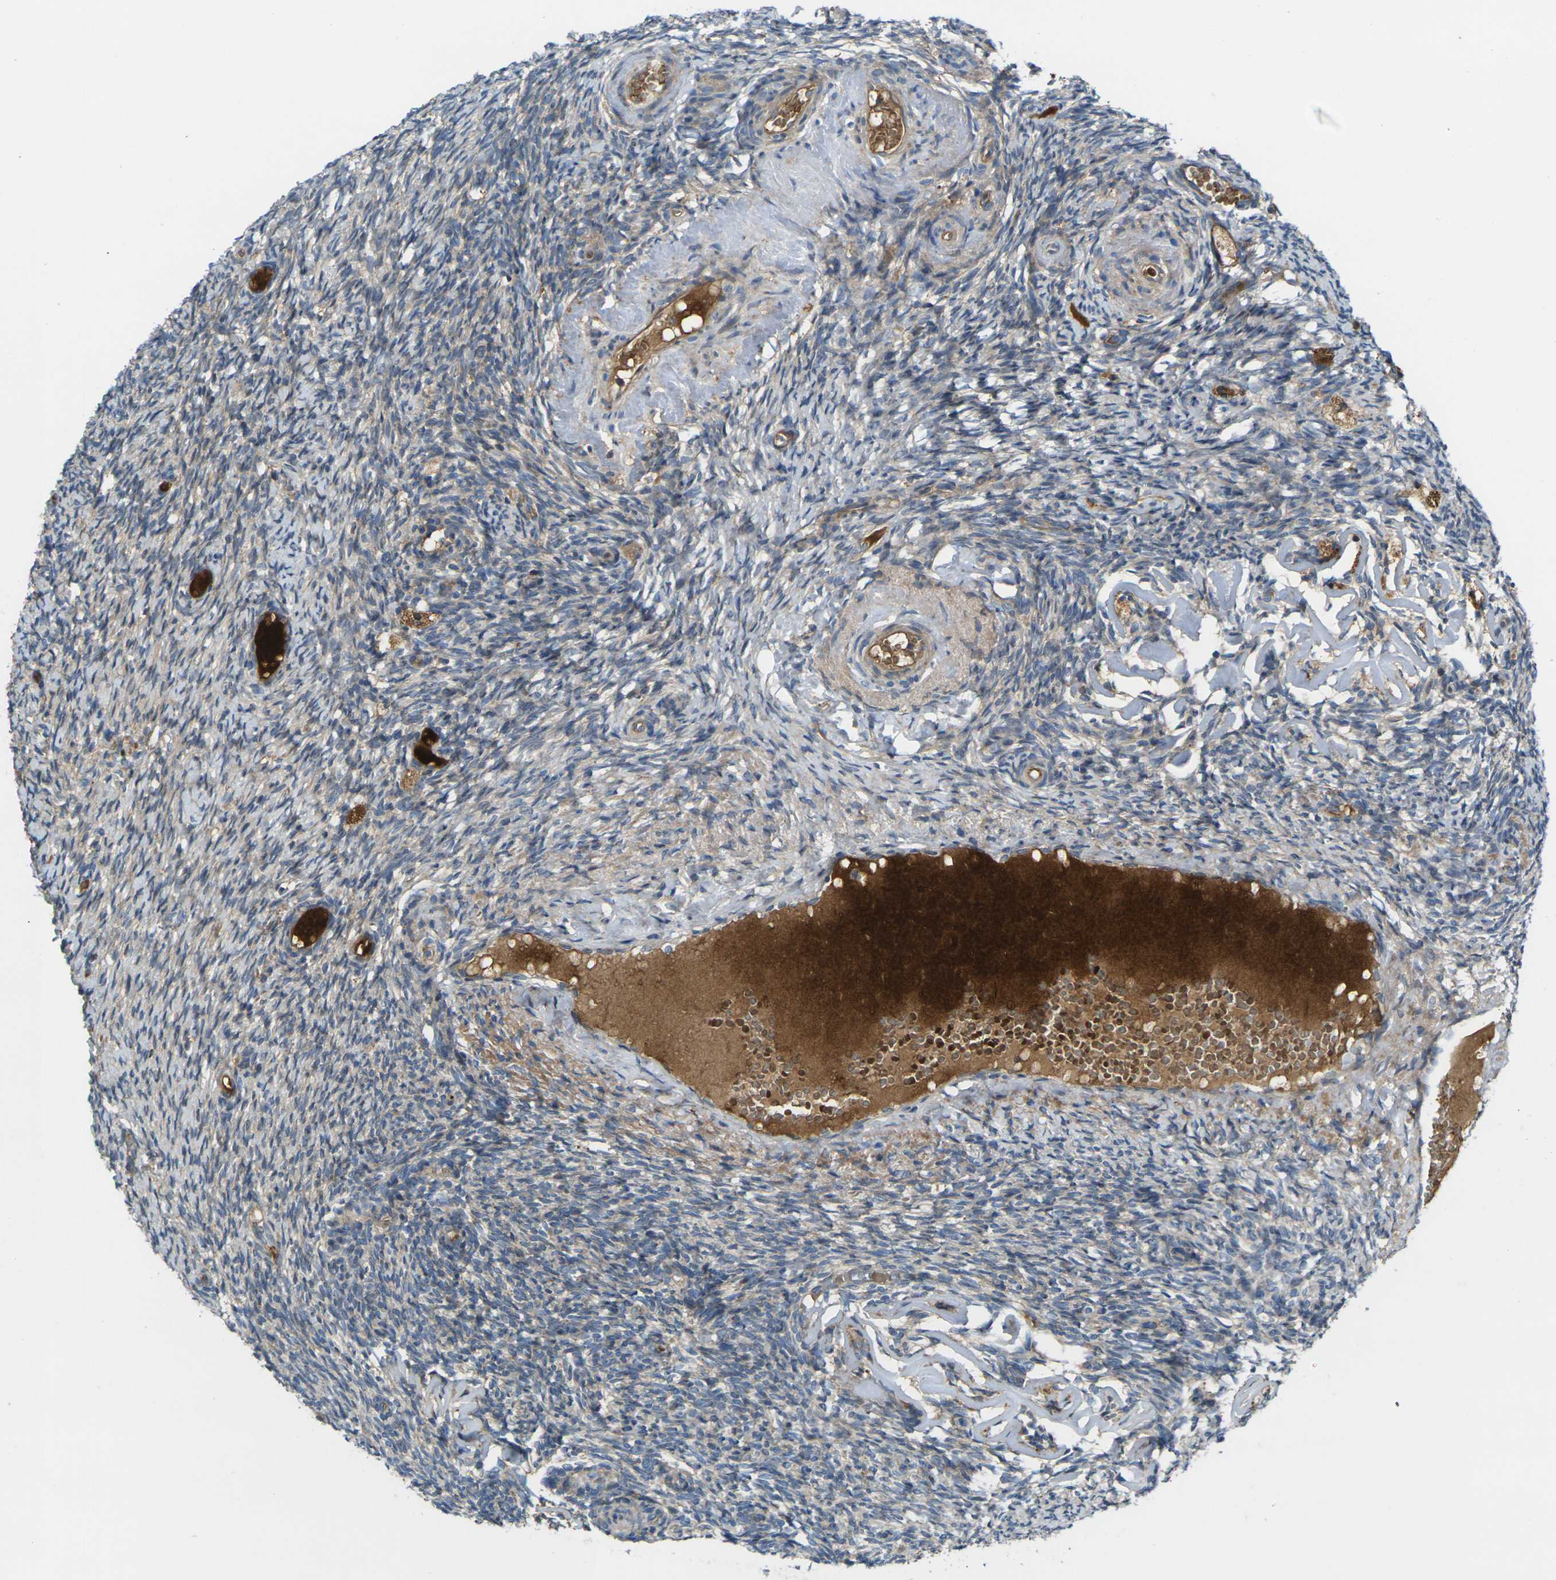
{"staining": {"intensity": "weak", "quantity": "25%-75%", "location": "cytoplasmic/membranous"}, "tissue": "ovary", "cell_type": "Ovarian stroma cells", "image_type": "normal", "snomed": [{"axis": "morphology", "description": "Normal tissue, NOS"}, {"axis": "topography", "description": "Ovary"}], "caption": "High-magnification brightfield microscopy of benign ovary stained with DAB (brown) and counterstained with hematoxylin (blue). ovarian stroma cells exhibit weak cytoplasmic/membranous positivity is identified in about25%-75% of cells. Immunohistochemistry (ihc) stains the protein of interest in brown and the nuclei are stained blue.", "gene": "FZD1", "patient": {"sex": "female", "age": 60}}